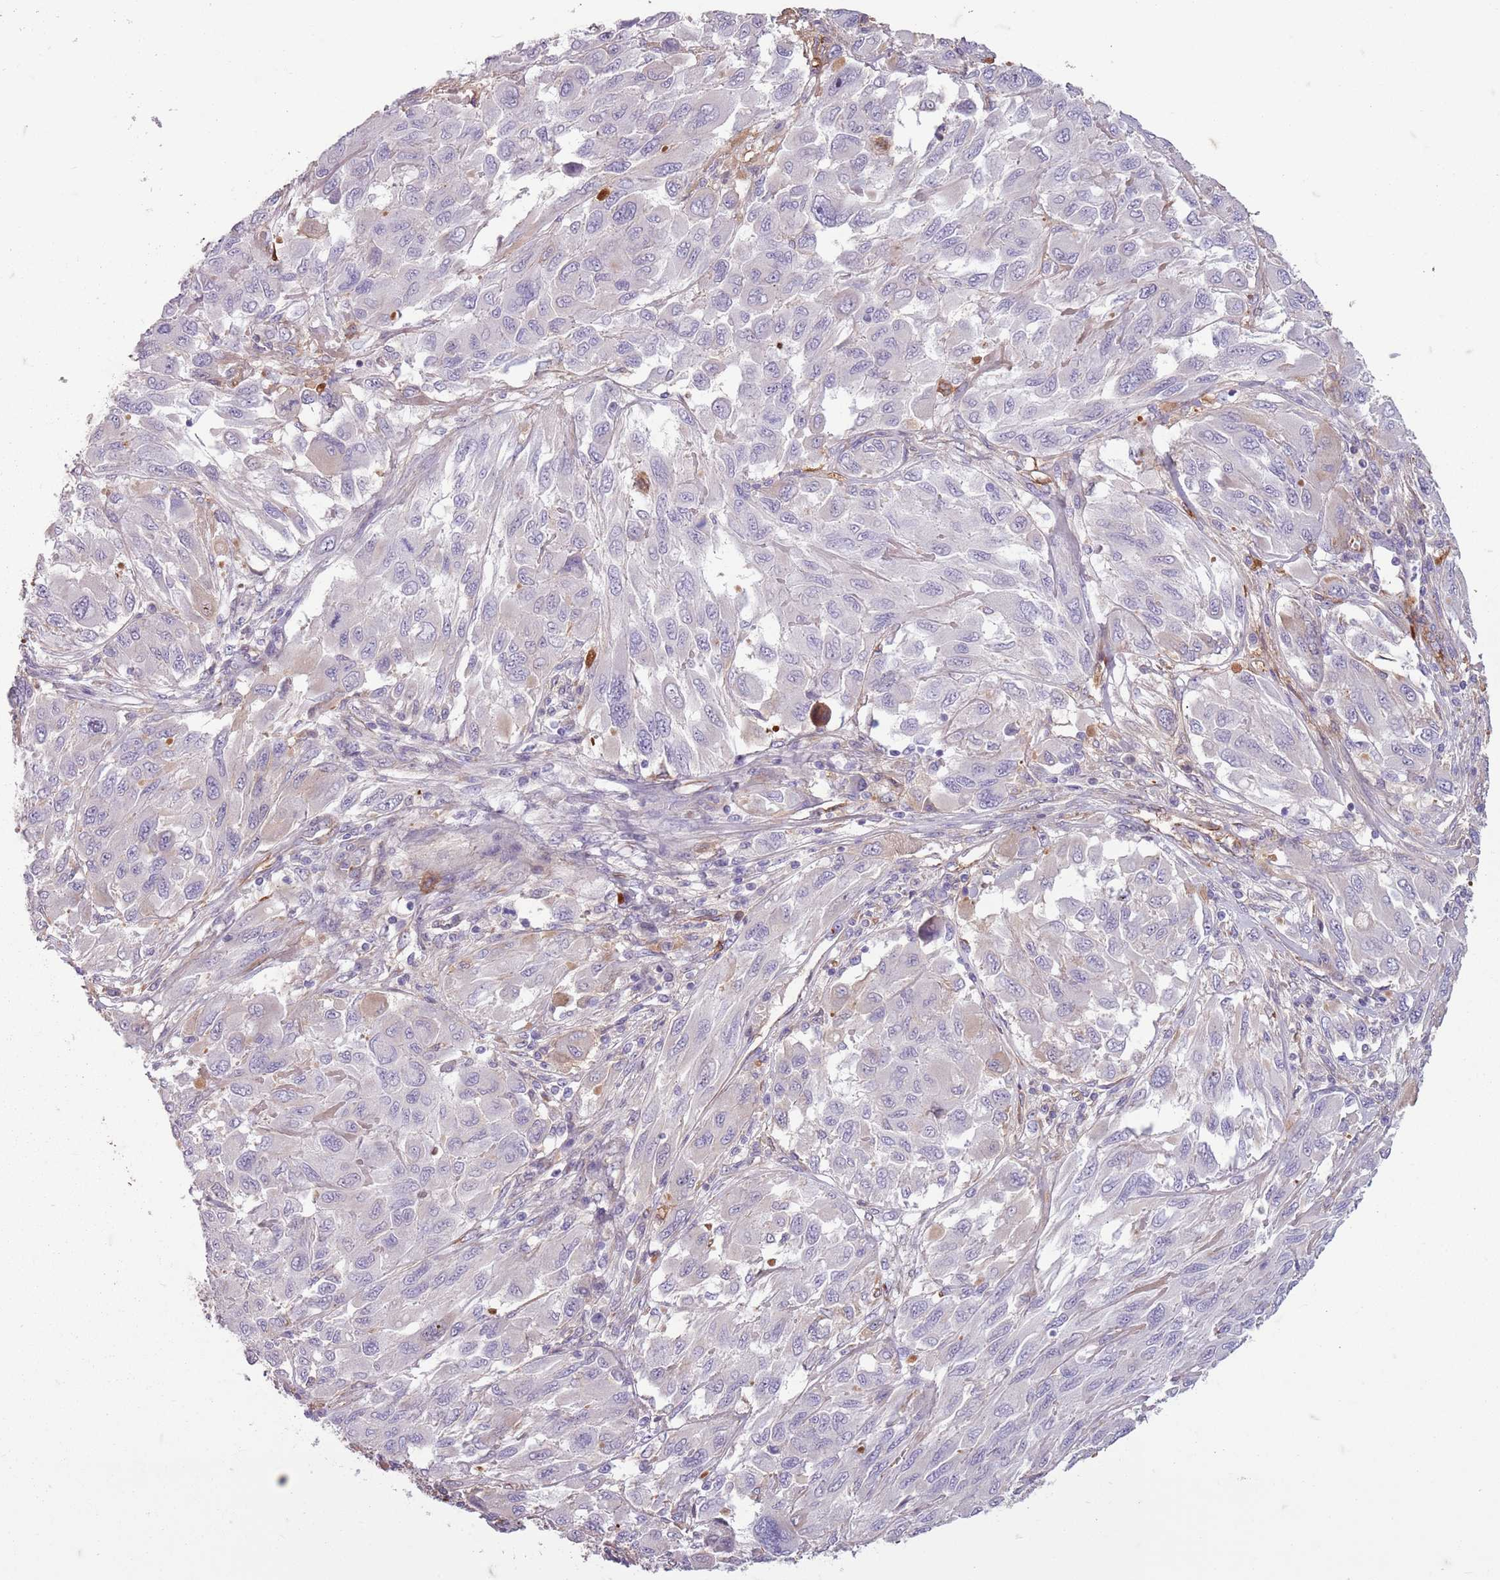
{"staining": {"intensity": "negative", "quantity": "none", "location": "none"}, "tissue": "melanoma", "cell_type": "Tumor cells", "image_type": "cancer", "snomed": [{"axis": "morphology", "description": "Malignant melanoma, NOS"}, {"axis": "topography", "description": "Skin"}], "caption": "Micrograph shows no protein positivity in tumor cells of melanoma tissue.", "gene": "TAS2R38", "patient": {"sex": "female", "age": 91}}